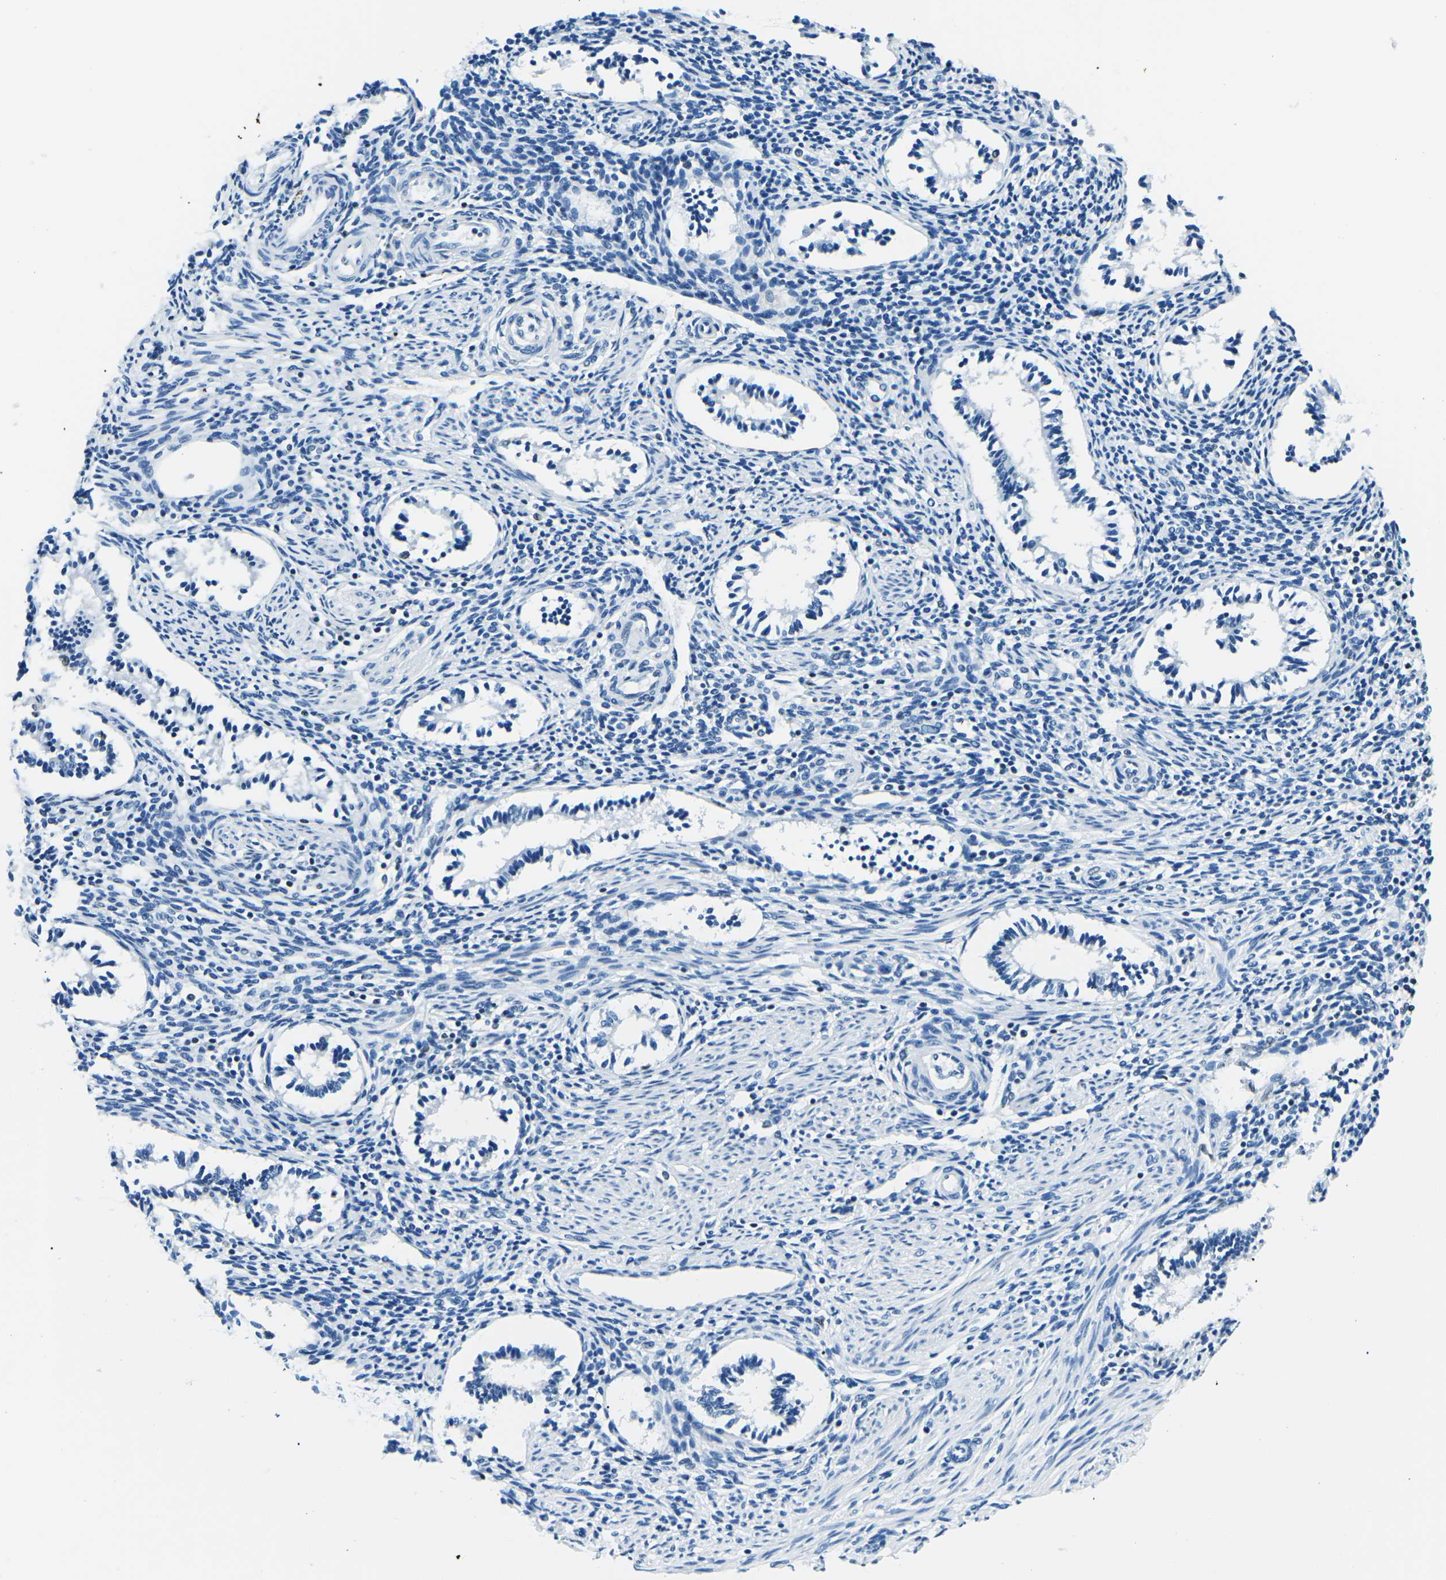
{"staining": {"intensity": "negative", "quantity": "none", "location": "none"}, "tissue": "endometrium", "cell_type": "Cells in endometrial stroma", "image_type": "normal", "snomed": [{"axis": "morphology", "description": "Normal tissue, NOS"}, {"axis": "topography", "description": "Uterus"}, {"axis": "topography", "description": "Endometrium"}], "caption": "Endometrium stained for a protein using immunohistochemistry (IHC) displays no positivity cells in endometrial stroma.", "gene": "CELF2", "patient": {"sex": "female", "age": 33}}